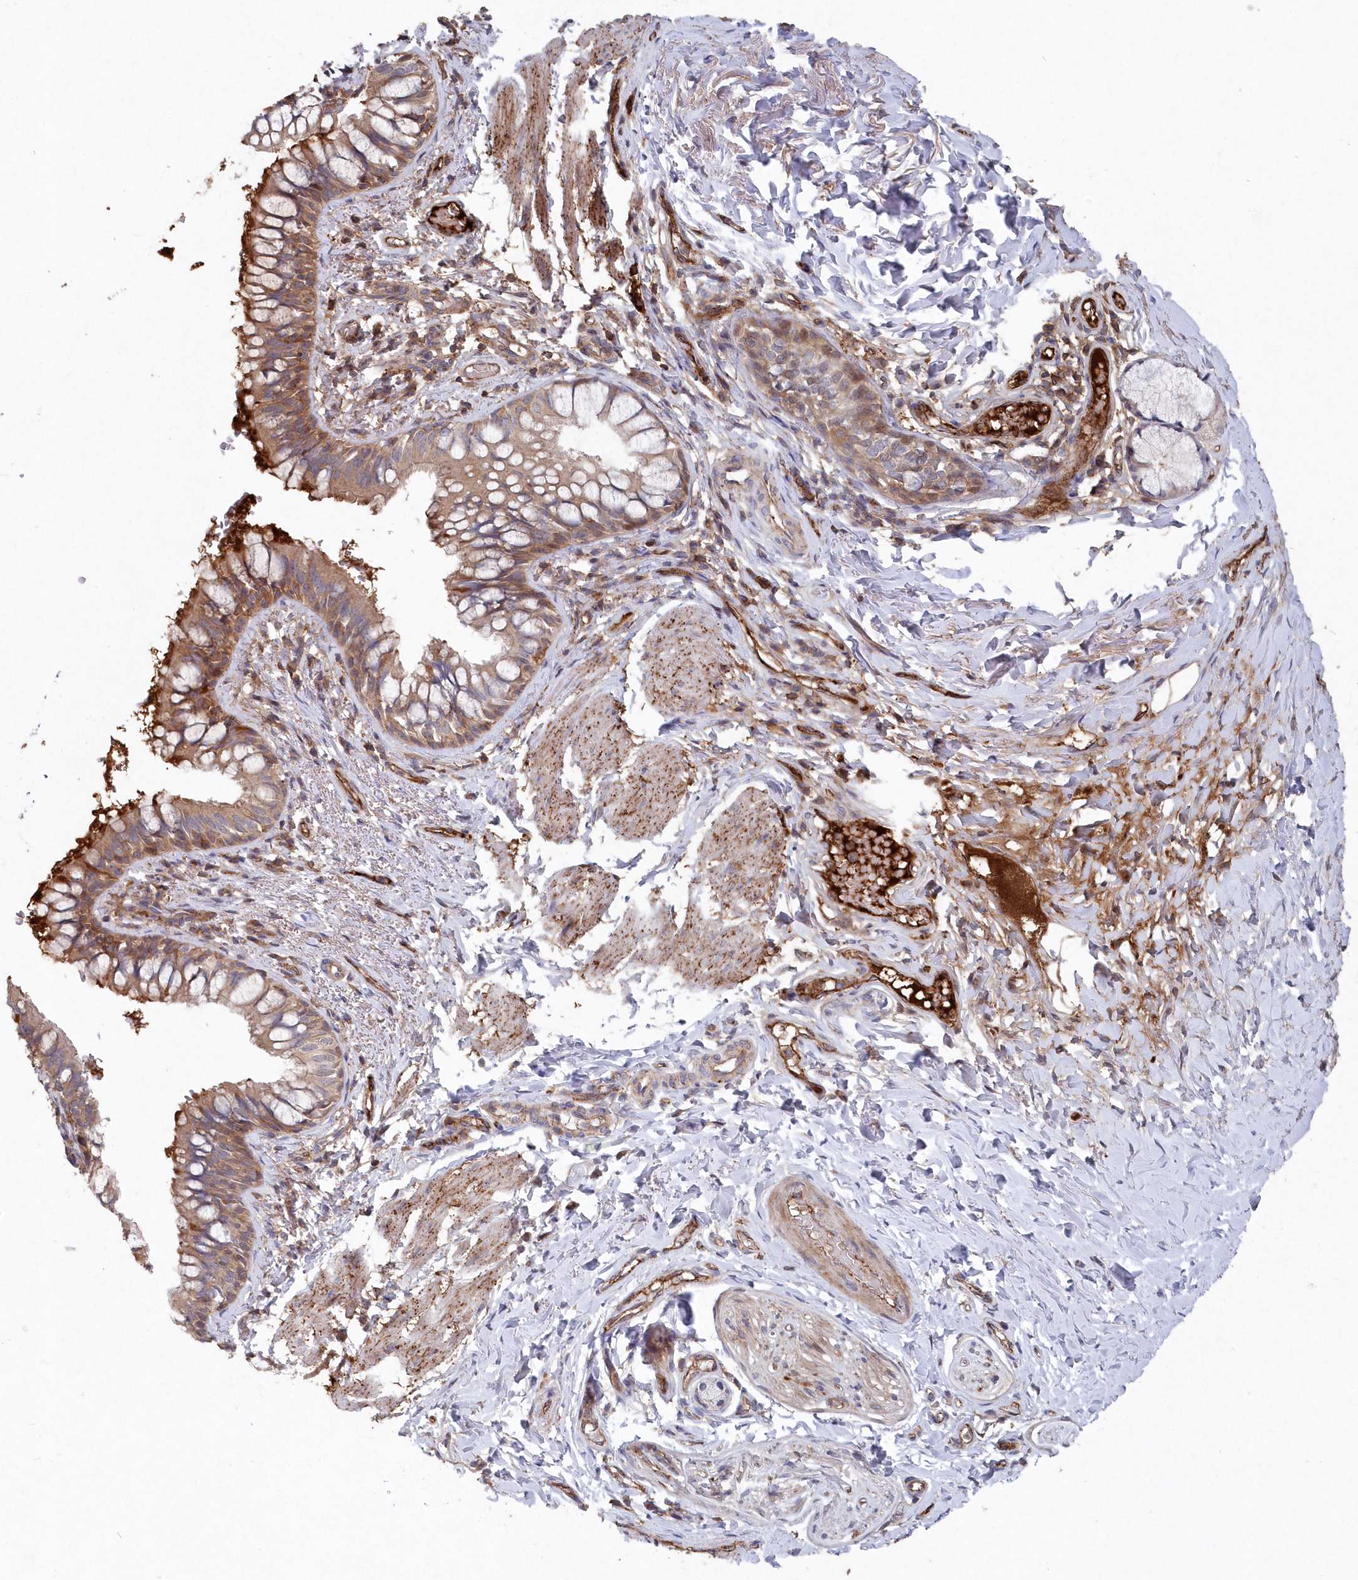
{"staining": {"intensity": "moderate", "quantity": ">75%", "location": "cytoplasmic/membranous"}, "tissue": "bronchus", "cell_type": "Respiratory epithelial cells", "image_type": "normal", "snomed": [{"axis": "morphology", "description": "Normal tissue, NOS"}, {"axis": "topography", "description": "Cartilage tissue"}, {"axis": "topography", "description": "Bronchus"}], "caption": "Immunohistochemistry (IHC) image of benign bronchus stained for a protein (brown), which reveals medium levels of moderate cytoplasmic/membranous expression in about >75% of respiratory epithelial cells.", "gene": "ABHD14B", "patient": {"sex": "female", "age": 36}}